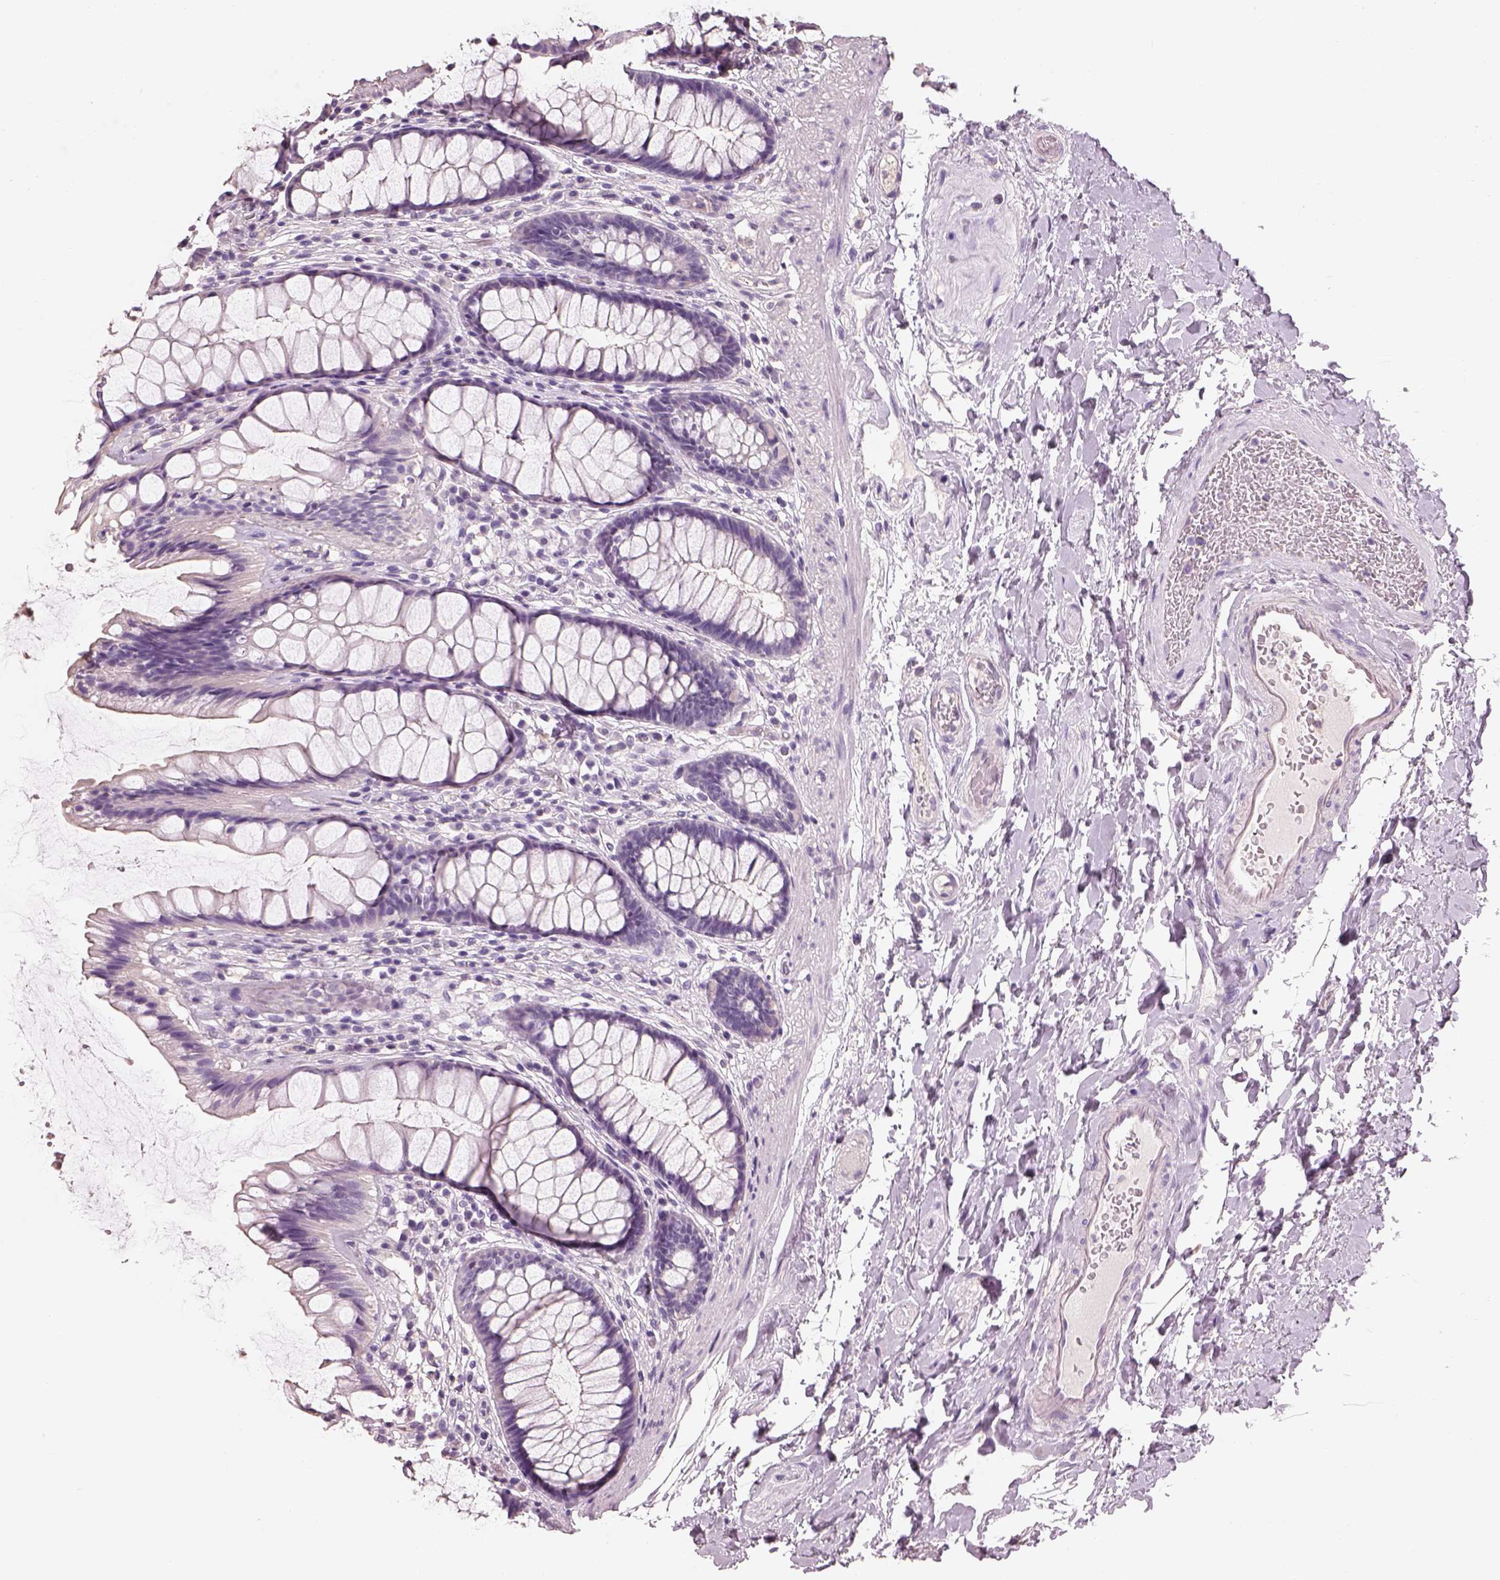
{"staining": {"intensity": "negative", "quantity": "none", "location": "none"}, "tissue": "rectum", "cell_type": "Glandular cells", "image_type": "normal", "snomed": [{"axis": "morphology", "description": "Normal tissue, NOS"}, {"axis": "topography", "description": "Rectum"}], "caption": "Human rectum stained for a protein using IHC displays no positivity in glandular cells.", "gene": "OTUD6A", "patient": {"sex": "male", "age": 72}}